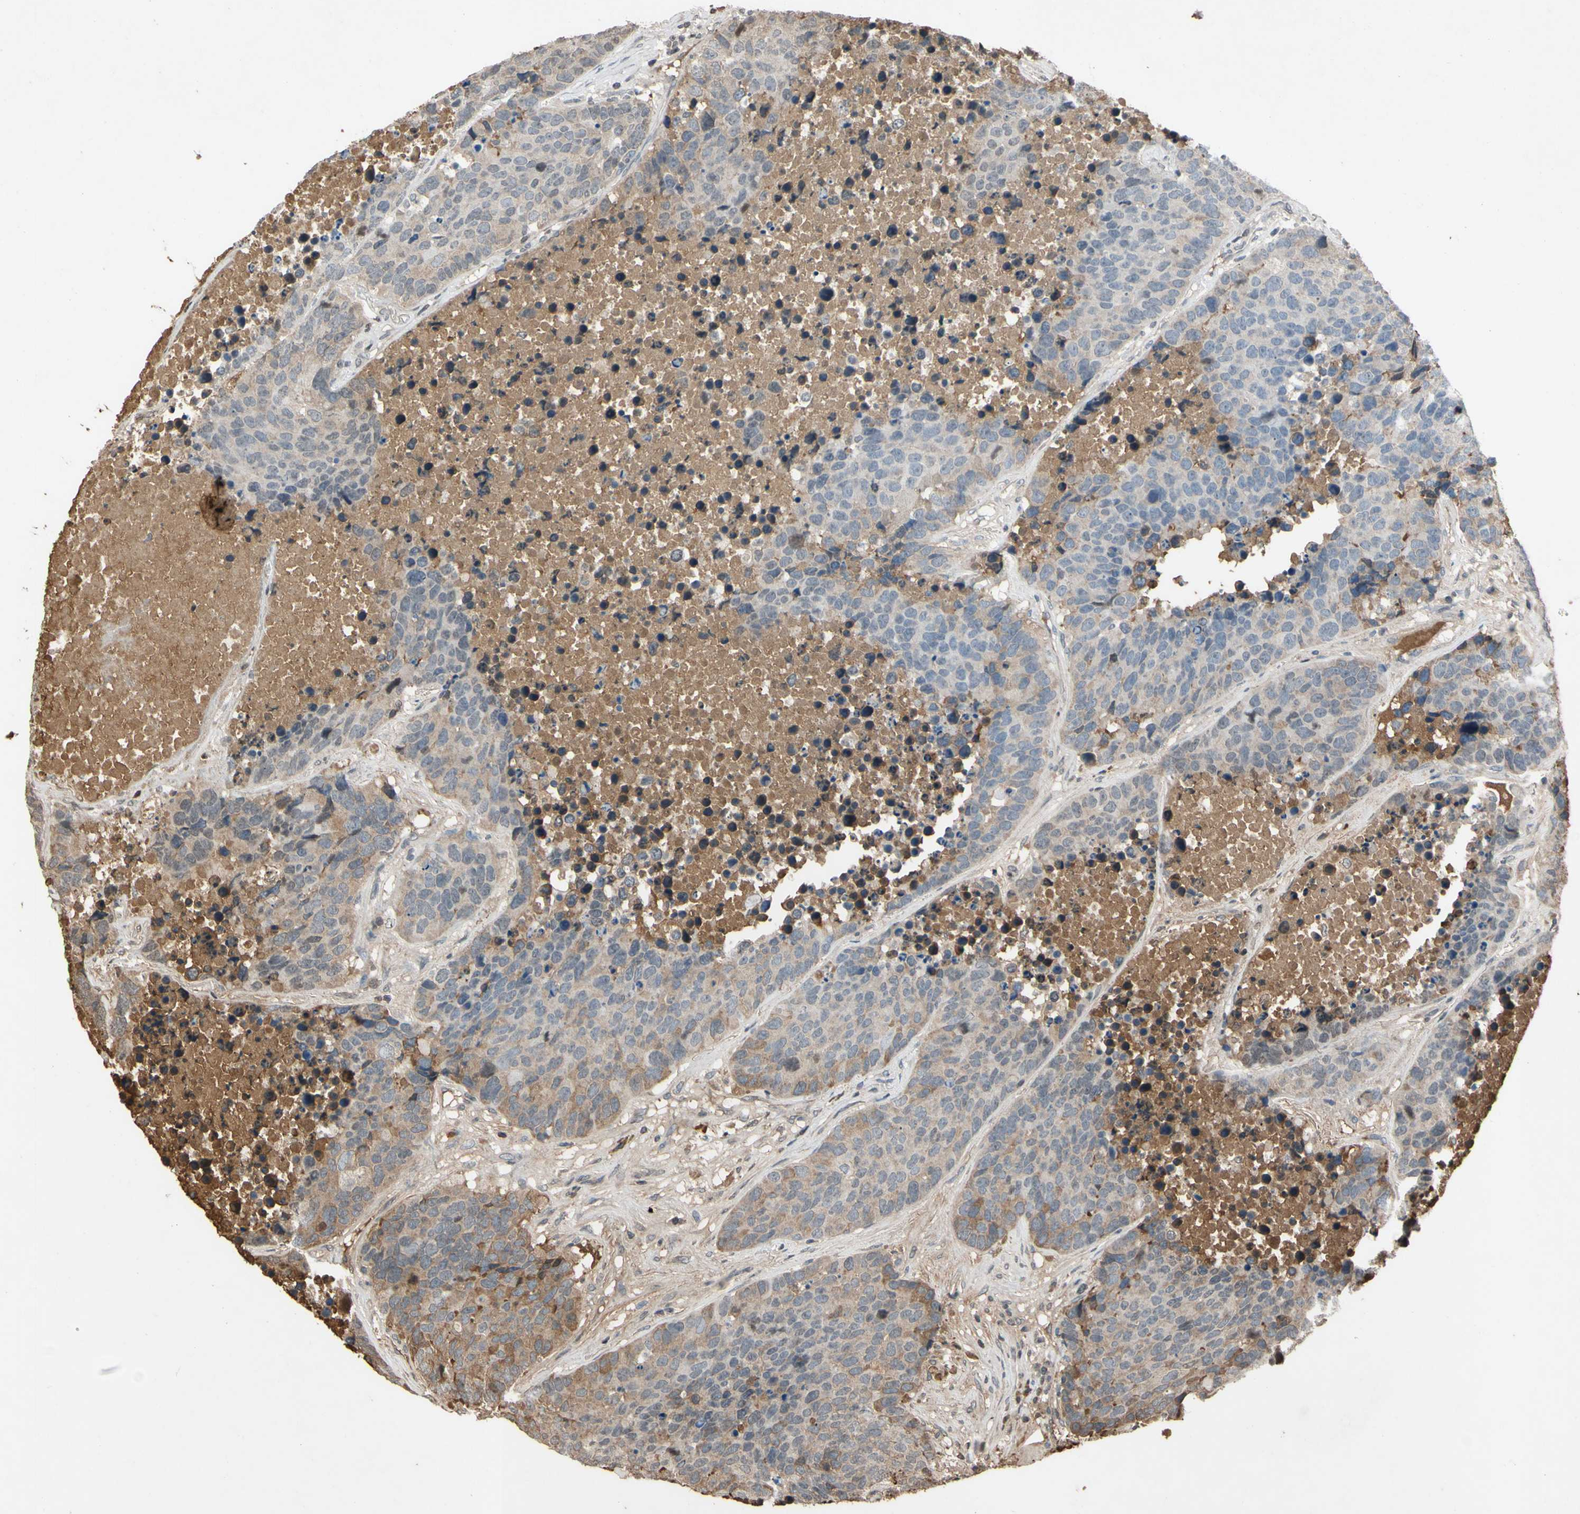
{"staining": {"intensity": "weak", "quantity": ">75%", "location": "cytoplasmic/membranous"}, "tissue": "carcinoid", "cell_type": "Tumor cells", "image_type": "cancer", "snomed": [{"axis": "morphology", "description": "Carcinoid, malignant, NOS"}, {"axis": "topography", "description": "Lung"}], "caption": "Carcinoid (malignant) stained with a brown dye displays weak cytoplasmic/membranous positive positivity in approximately >75% of tumor cells.", "gene": "TIMP2", "patient": {"sex": "male", "age": 60}}